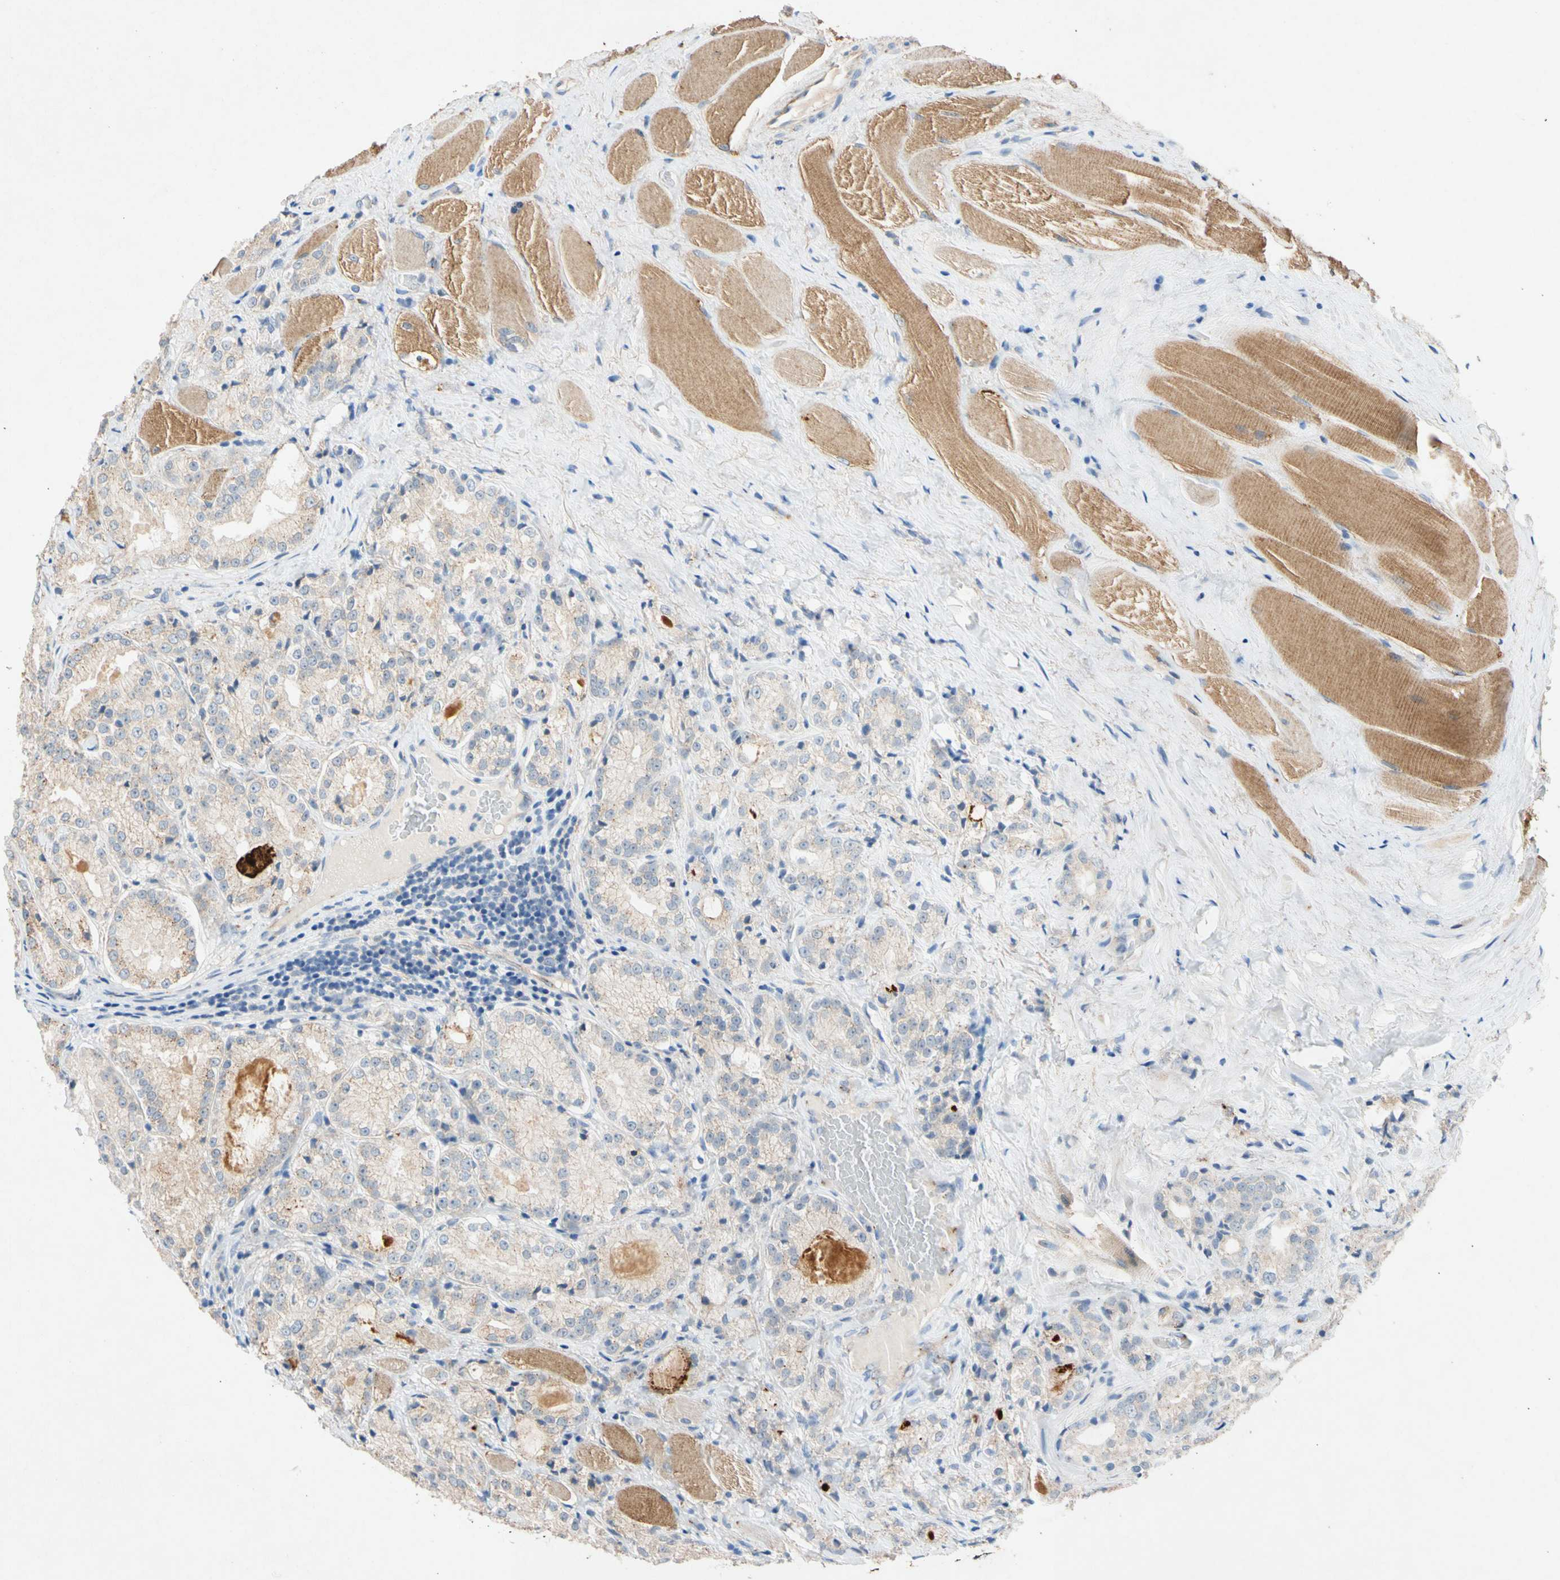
{"staining": {"intensity": "weak", "quantity": "25%-75%", "location": "cytoplasmic/membranous"}, "tissue": "prostate cancer", "cell_type": "Tumor cells", "image_type": "cancer", "snomed": [{"axis": "morphology", "description": "Adenocarcinoma, High grade"}, {"axis": "topography", "description": "Prostate"}], "caption": "This histopathology image displays IHC staining of prostate cancer, with low weak cytoplasmic/membranous staining in about 25%-75% of tumor cells.", "gene": "GASK1B", "patient": {"sex": "male", "age": 73}}